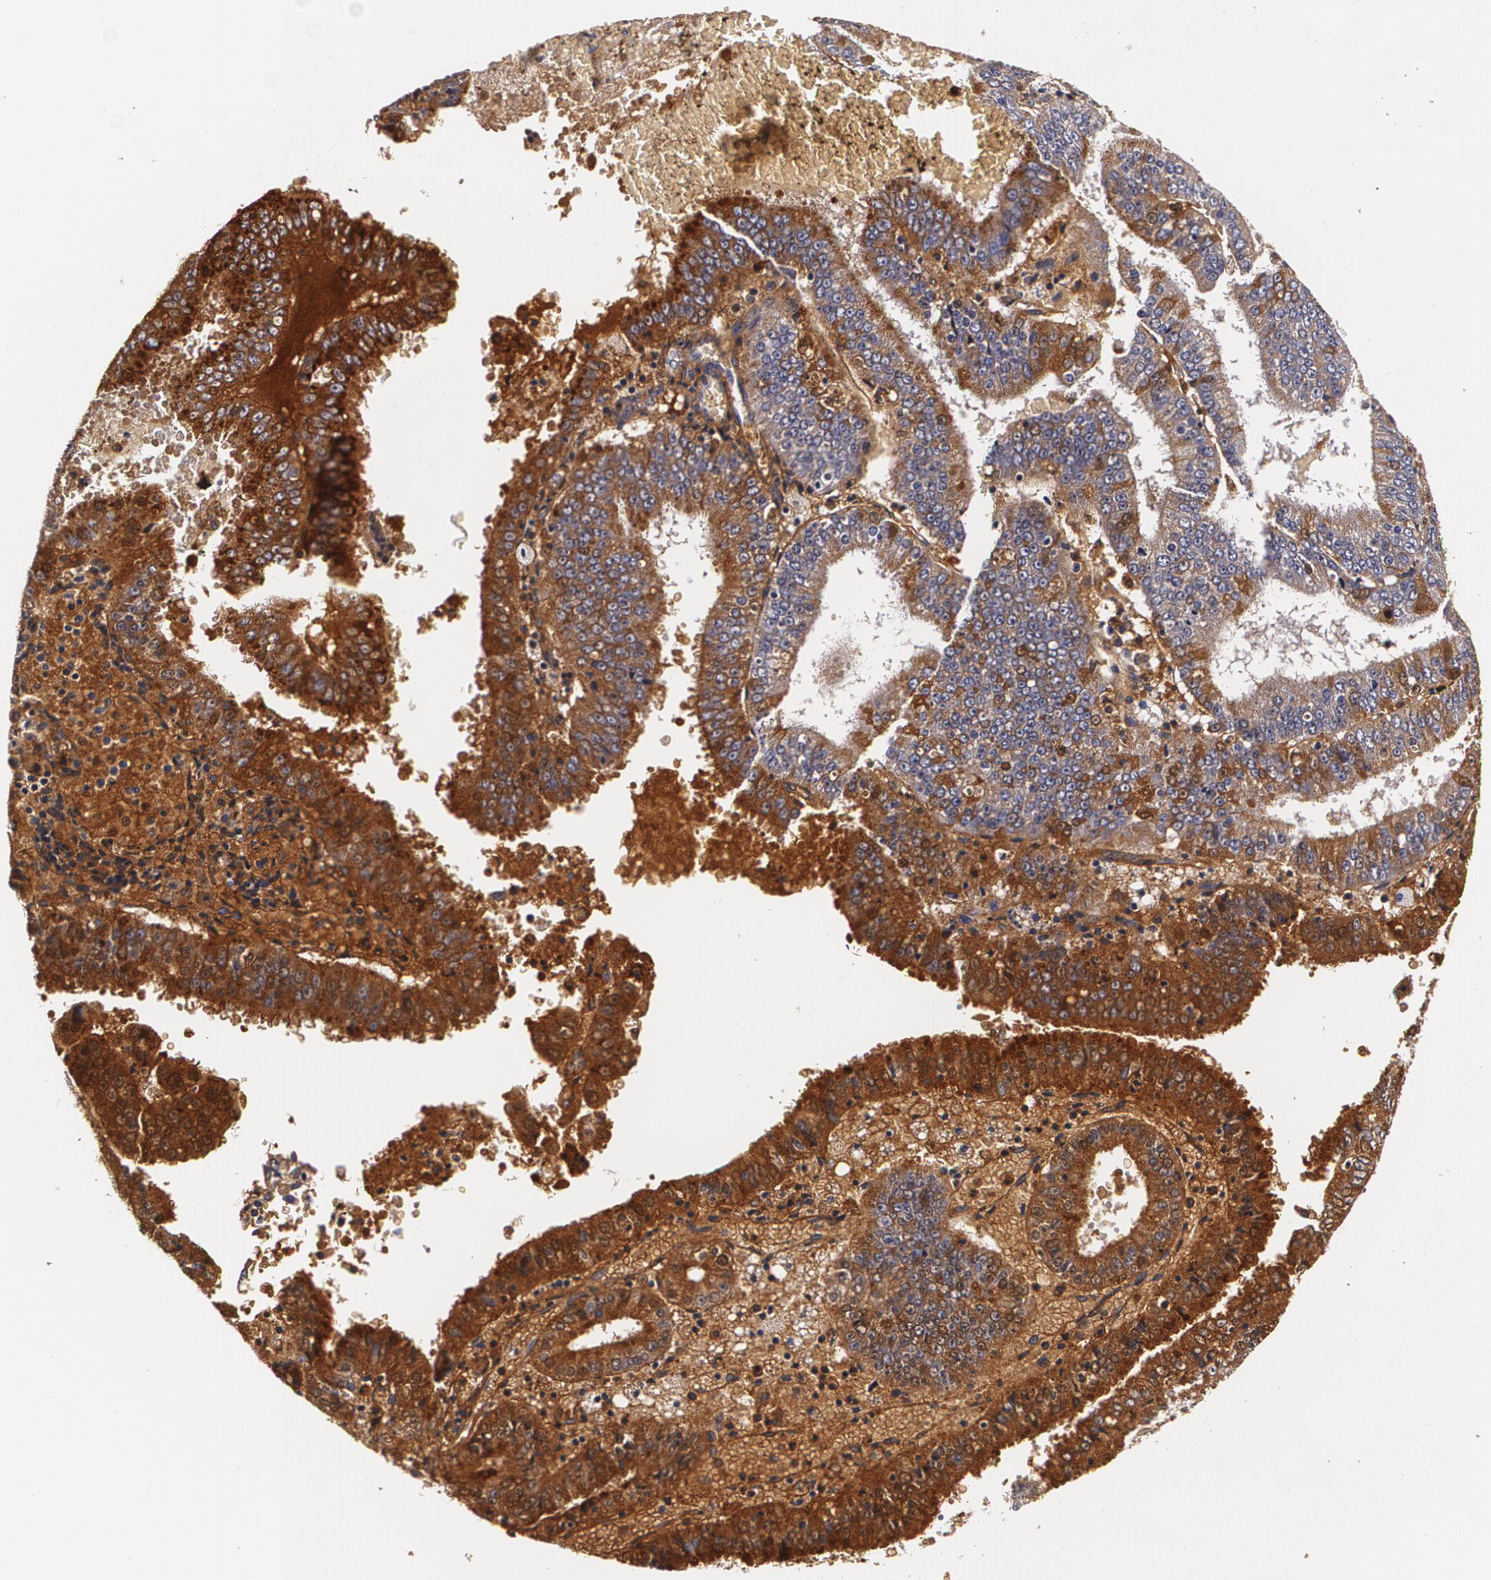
{"staining": {"intensity": "strong", "quantity": ">75%", "location": "cytoplasmic/membranous"}, "tissue": "endometrial cancer", "cell_type": "Tumor cells", "image_type": "cancer", "snomed": [{"axis": "morphology", "description": "Adenocarcinoma, NOS"}, {"axis": "topography", "description": "Endometrium"}], "caption": "Tumor cells demonstrate high levels of strong cytoplasmic/membranous positivity in approximately >75% of cells in adenocarcinoma (endometrial).", "gene": "TTR", "patient": {"sex": "female", "age": 66}}